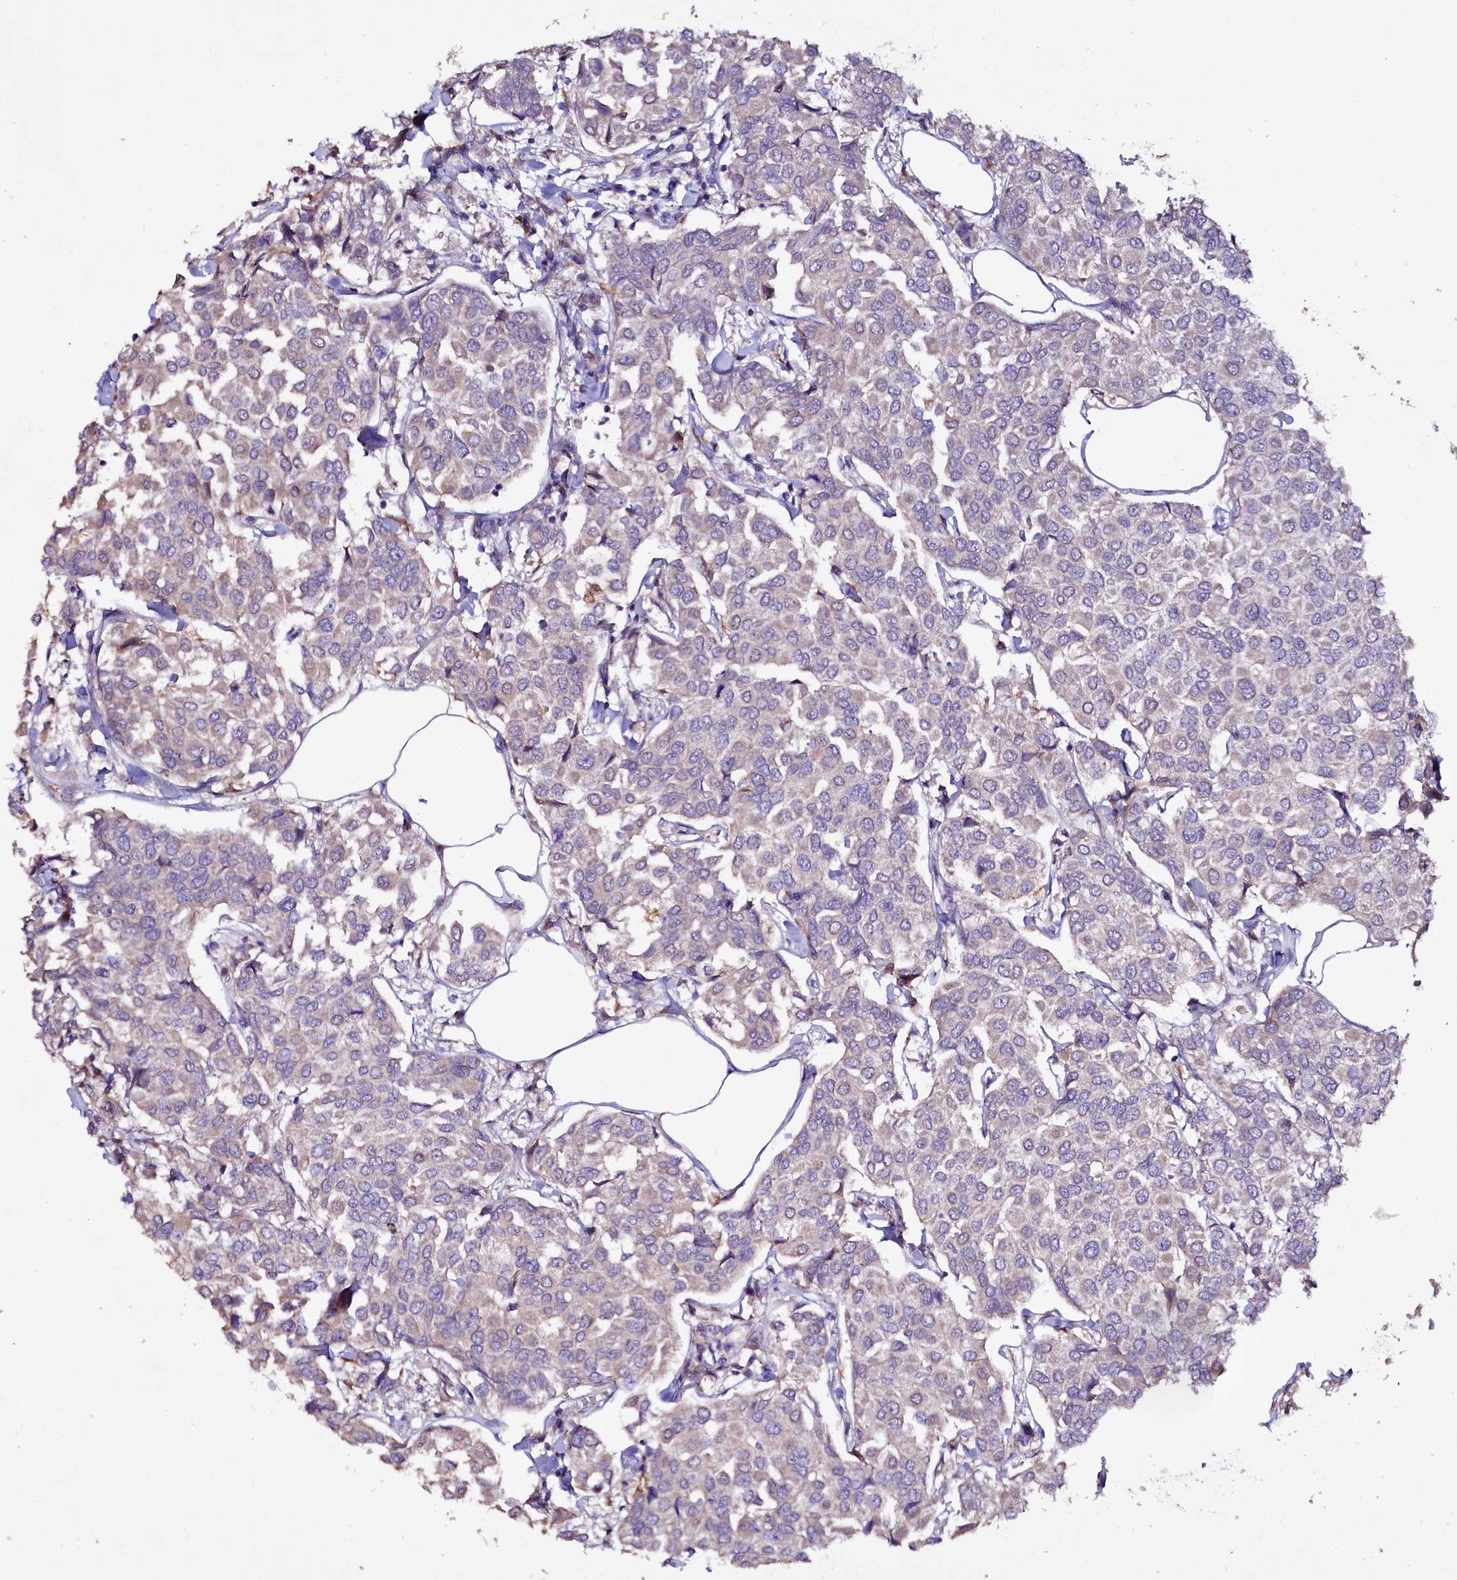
{"staining": {"intensity": "weak", "quantity": "<25%", "location": "cytoplasmic/membranous"}, "tissue": "breast cancer", "cell_type": "Tumor cells", "image_type": "cancer", "snomed": [{"axis": "morphology", "description": "Duct carcinoma"}, {"axis": "topography", "description": "Breast"}], "caption": "This is an IHC histopathology image of human infiltrating ductal carcinoma (breast). There is no positivity in tumor cells.", "gene": "TTC12", "patient": {"sex": "female", "age": 55}}